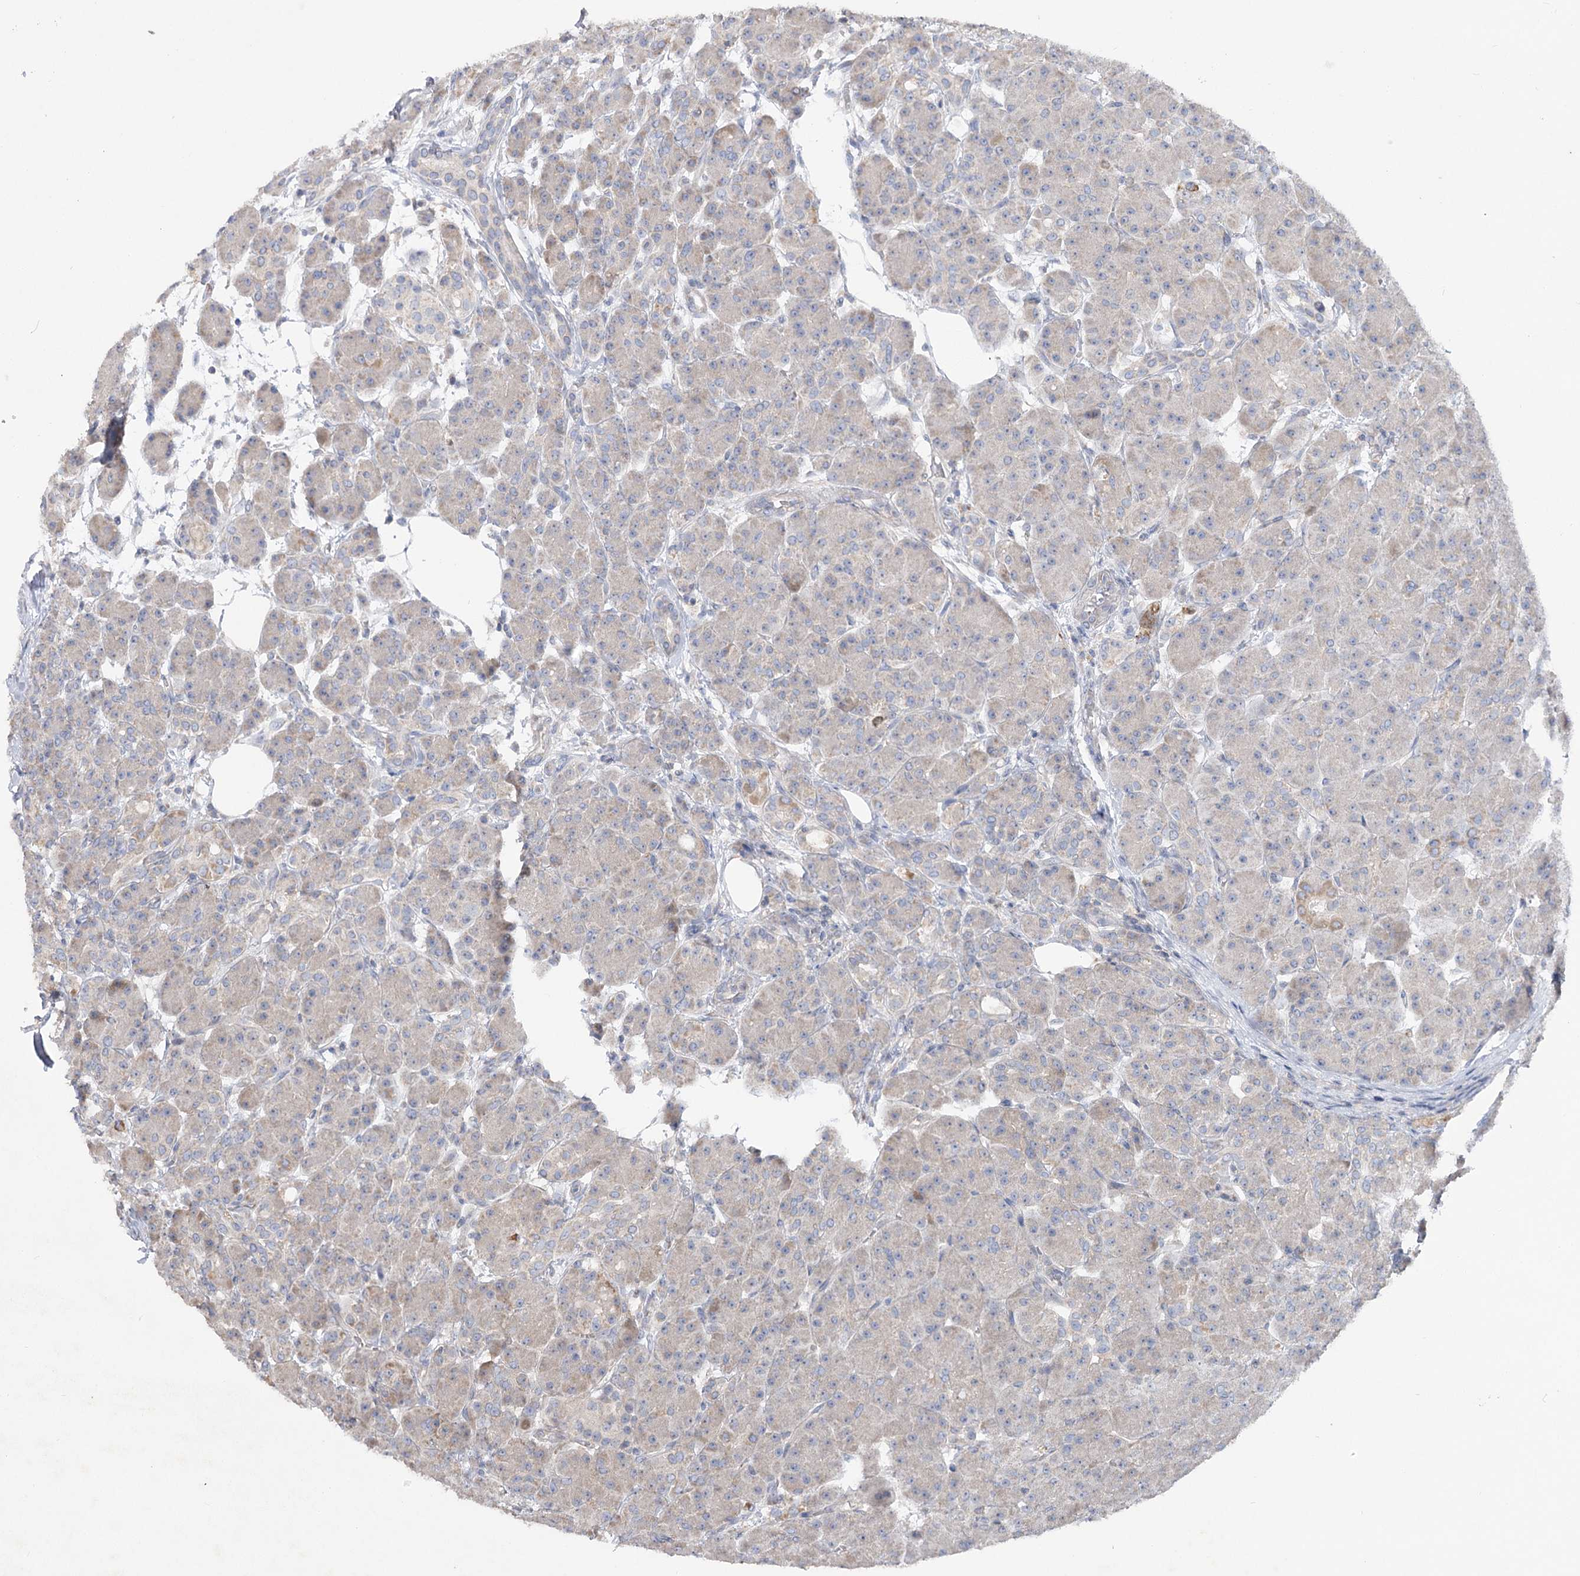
{"staining": {"intensity": "weak", "quantity": "<25%", "location": "cytoplasmic/membranous"}, "tissue": "pancreas", "cell_type": "Exocrine glandular cells", "image_type": "normal", "snomed": [{"axis": "morphology", "description": "Normal tissue, NOS"}, {"axis": "topography", "description": "Pancreas"}], "caption": "There is no significant staining in exocrine glandular cells of pancreas. Nuclei are stained in blue.", "gene": "TMEM187", "patient": {"sex": "male", "age": 63}}